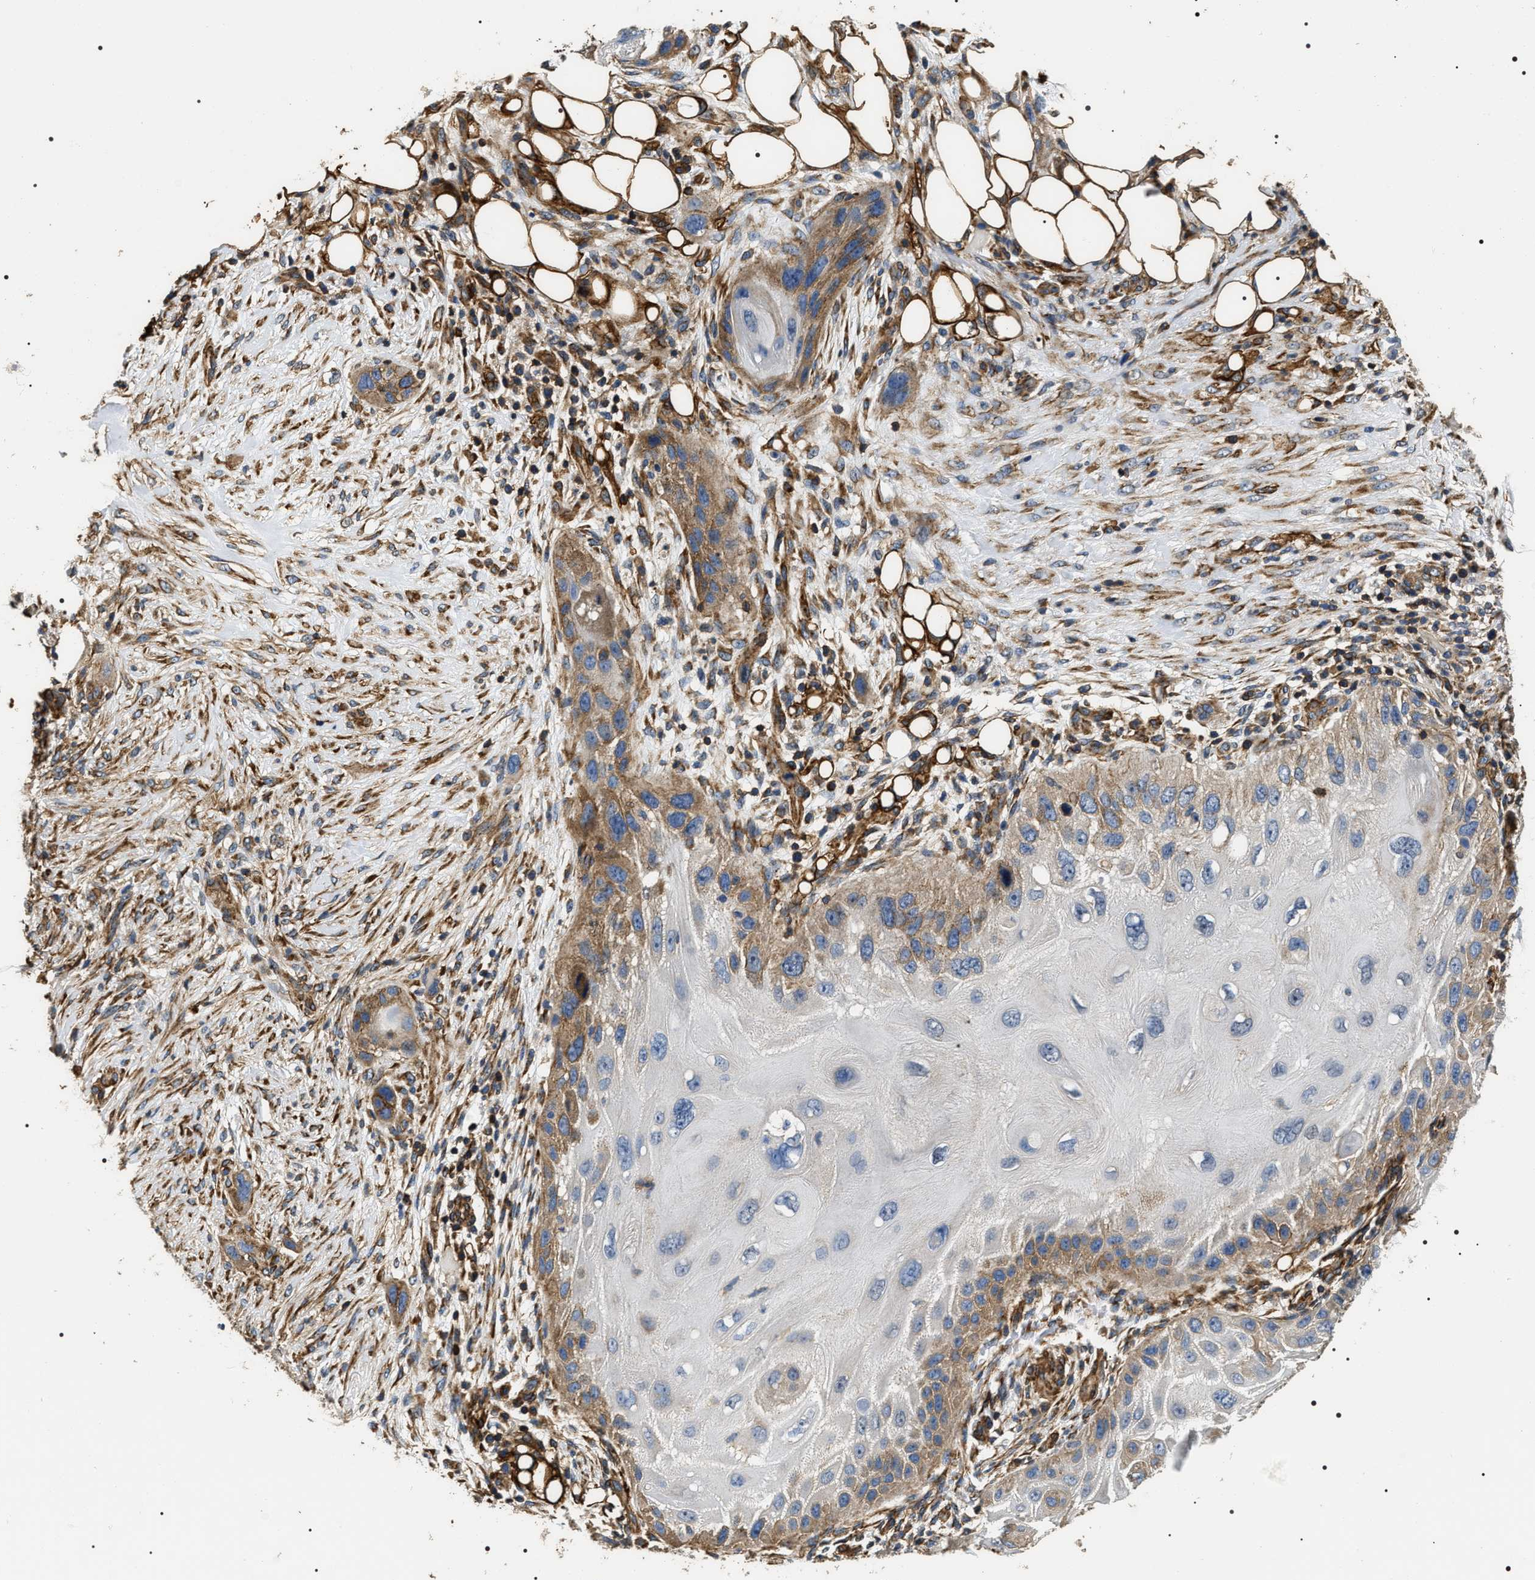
{"staining": {"intensity": "moderate", "quantity": "<25%", "location": "cytoplasmic/membranous"}, "tissue": "skin cancer", "cell_type": "Tumor cells", "image_type": "cancer", "snomed": [{"axis": "morphology", "description": "Squamous cell carcinoma, NOS"}, {"axis": "topography", "description": "Skin"}], "caption": "IHC (DAB (3,3'-diaminobenzidine)) staining of human skin squamous cell carcinoma displays moderate cytoplasmic/membranous protein expression in approximately <25% of tumor cells. (Brightfield microscopy of DAB IHC at high magnification).", "gene": "ZC3HAV1L", "patient": {"sex": "female", "age": 77}}